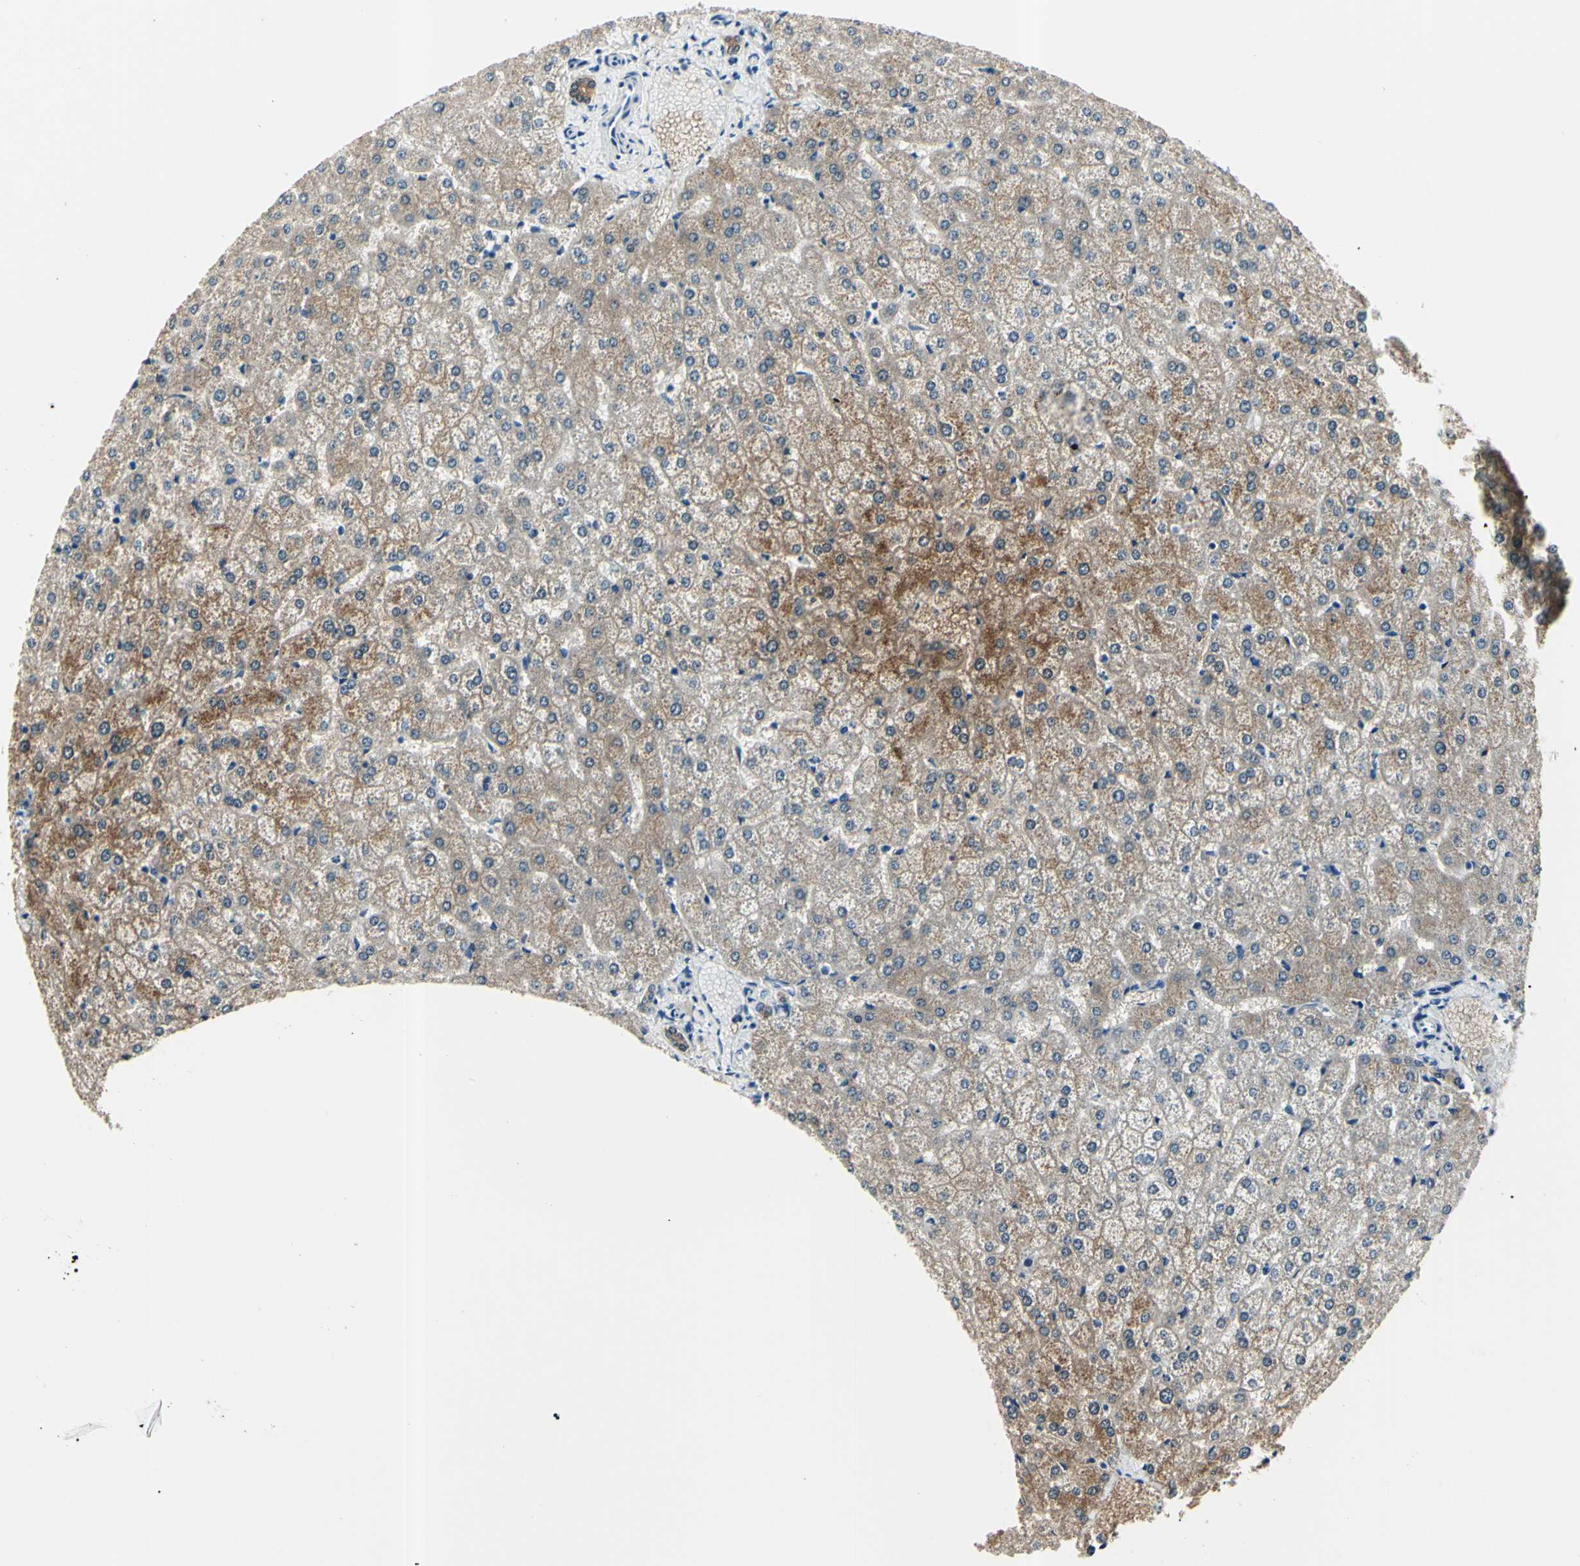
{"staining": {"intensity": "moderate", "quantity": ">75%", "location": "cytoplasmic/membranous"}, "tissue": "liver", "cell_type": "Cholangiocytes", "image_type": "normal", "snomed": [{"axis": "morphology", "description": "Normal tissue, NOS"}, {"axis": "topography", "description": "Liver"}], "caption": "High-power microscopy captured an immunohistochemistry micrograph of benign liver, revealing moderate cytoplasmic/membranous positivity in approximately >75% of cholangiocytes.", "gene": "AKR1C3", "patient": {"sex": "female", "age": 32}}